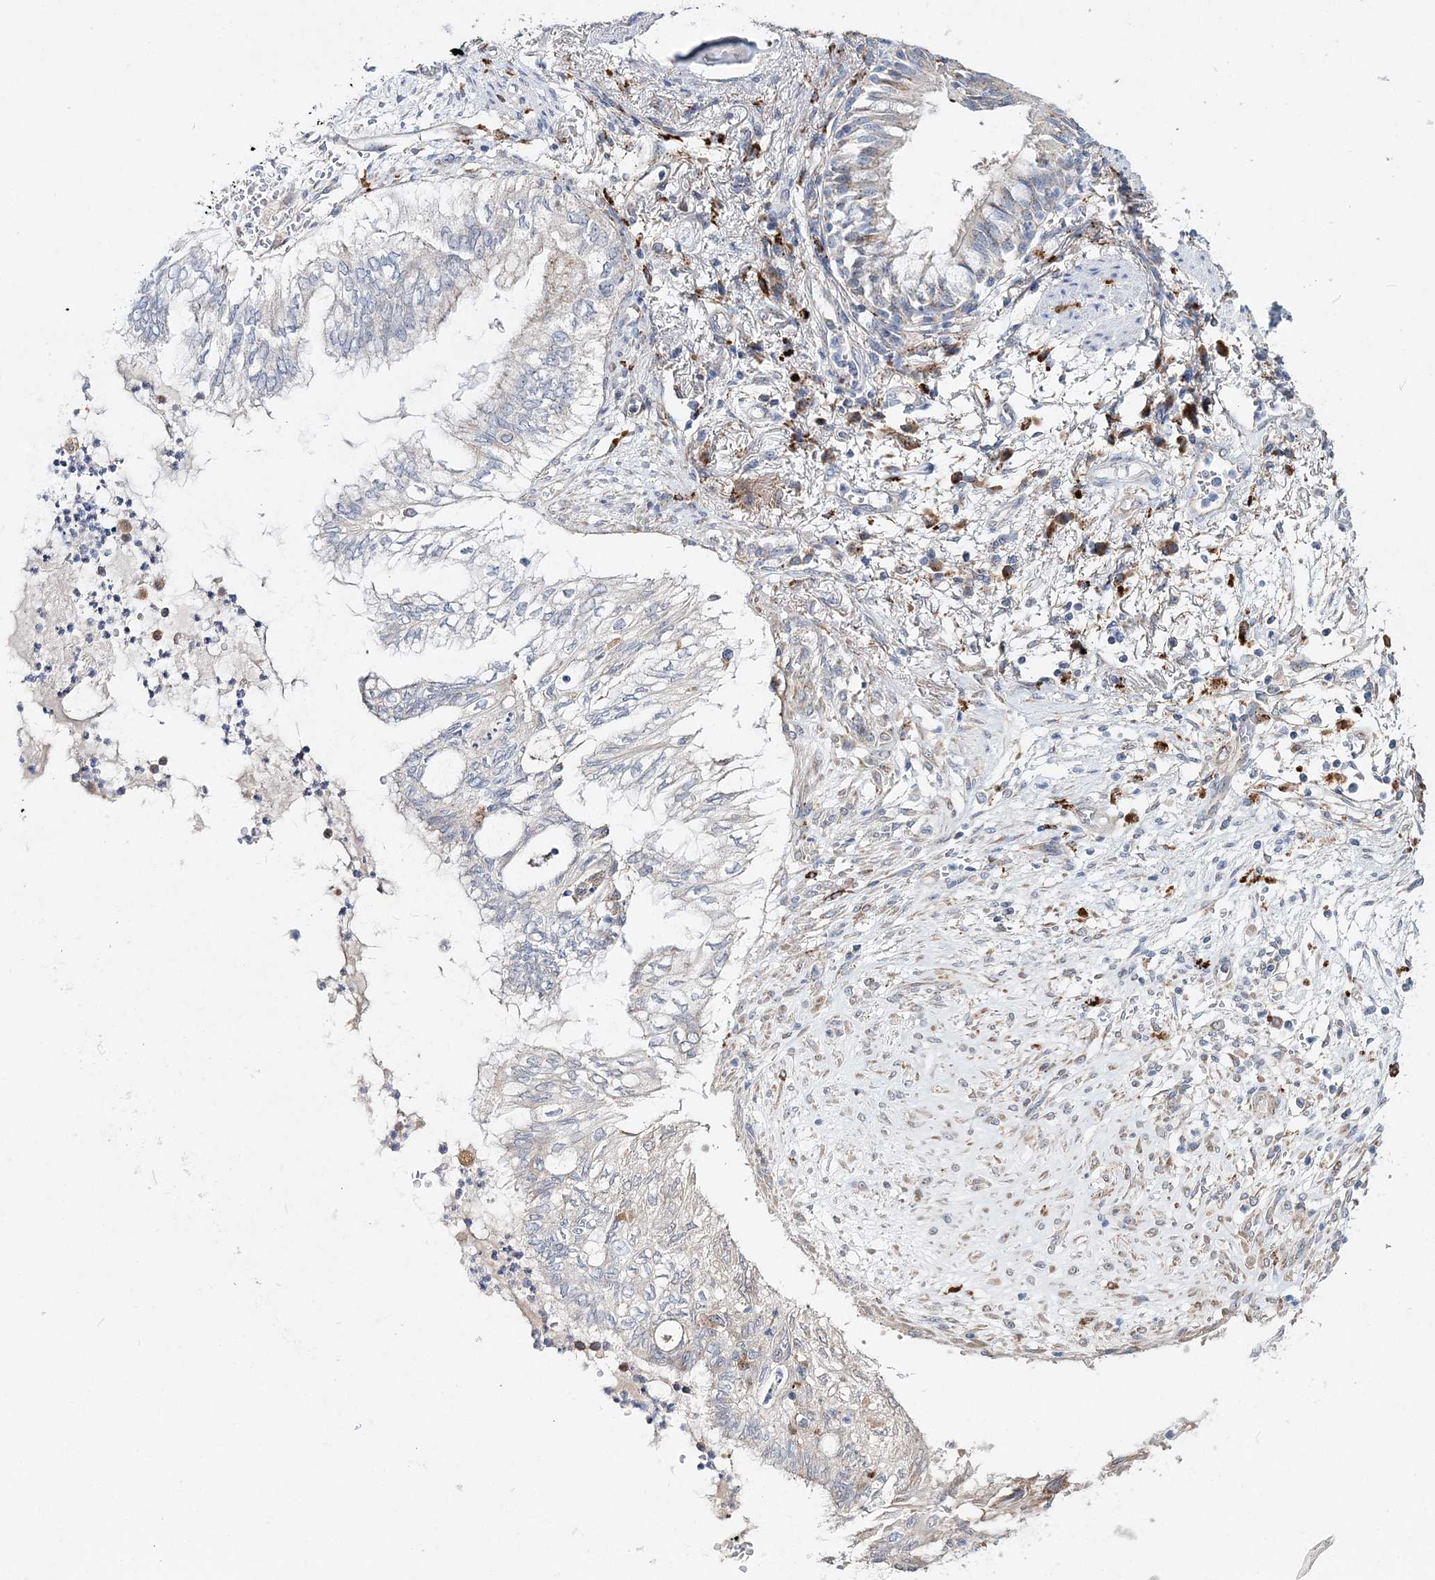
{"staining": {"intensity": "negative", "quantity": "none", "location": "none"}, "tissue": "lung cancer", "cell_type": "Tumor cells", "image_type": "cancer", "snomed": [{"axis": "morphology", "description": "Adenocarcinoma, NOS"}, {"axis": "topography", "description": "Lung"}], "caption": "Immunohistochemical staining of lung adenocarcinoma reveals no significant staining in tumor cells.", "gene": "C3orf38", "patient": {"sex": "female", "age": 70}}